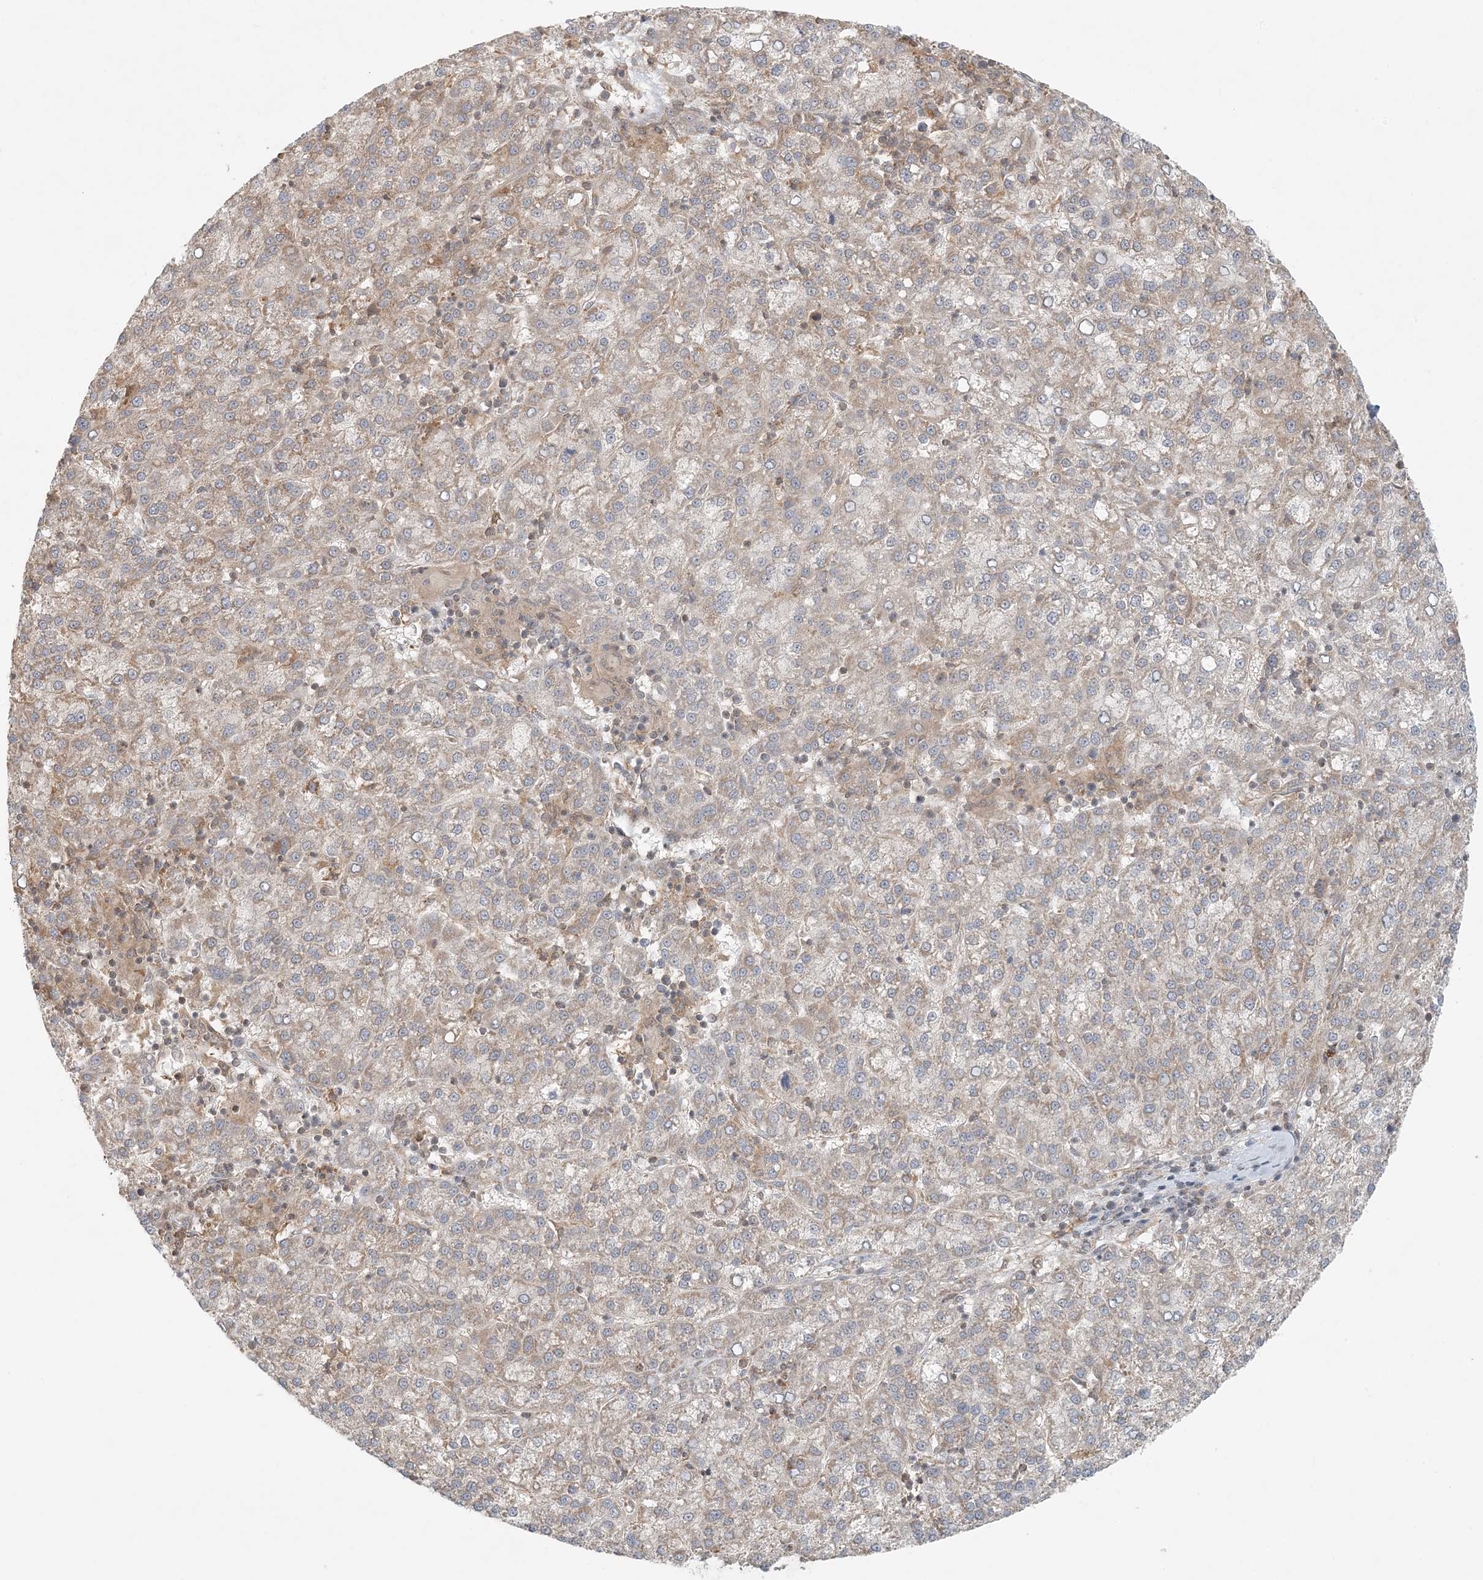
{"staining": {"intensity": "weak", "quantity": ">75%", "location": "cytoplasmic/membranous"}, "tissue": "liver cancer", "cell_type": "Tumor cells", "image_type": "cancer", "snomed": [{"axis": "morphology", "description": "Carcinoma, Hepatocellular, NOS"}, {"axis": "topography", "description": "Liver"}], "caption": "This is an image of immunohistochemistry (IHC) staining of liver hepatocellular carcinoma, which shows weak positivity in the cytoplasmic/membranous of tumor cells.", "gene": "OBI1", "patient": {"sex": "female", "age": 58}}